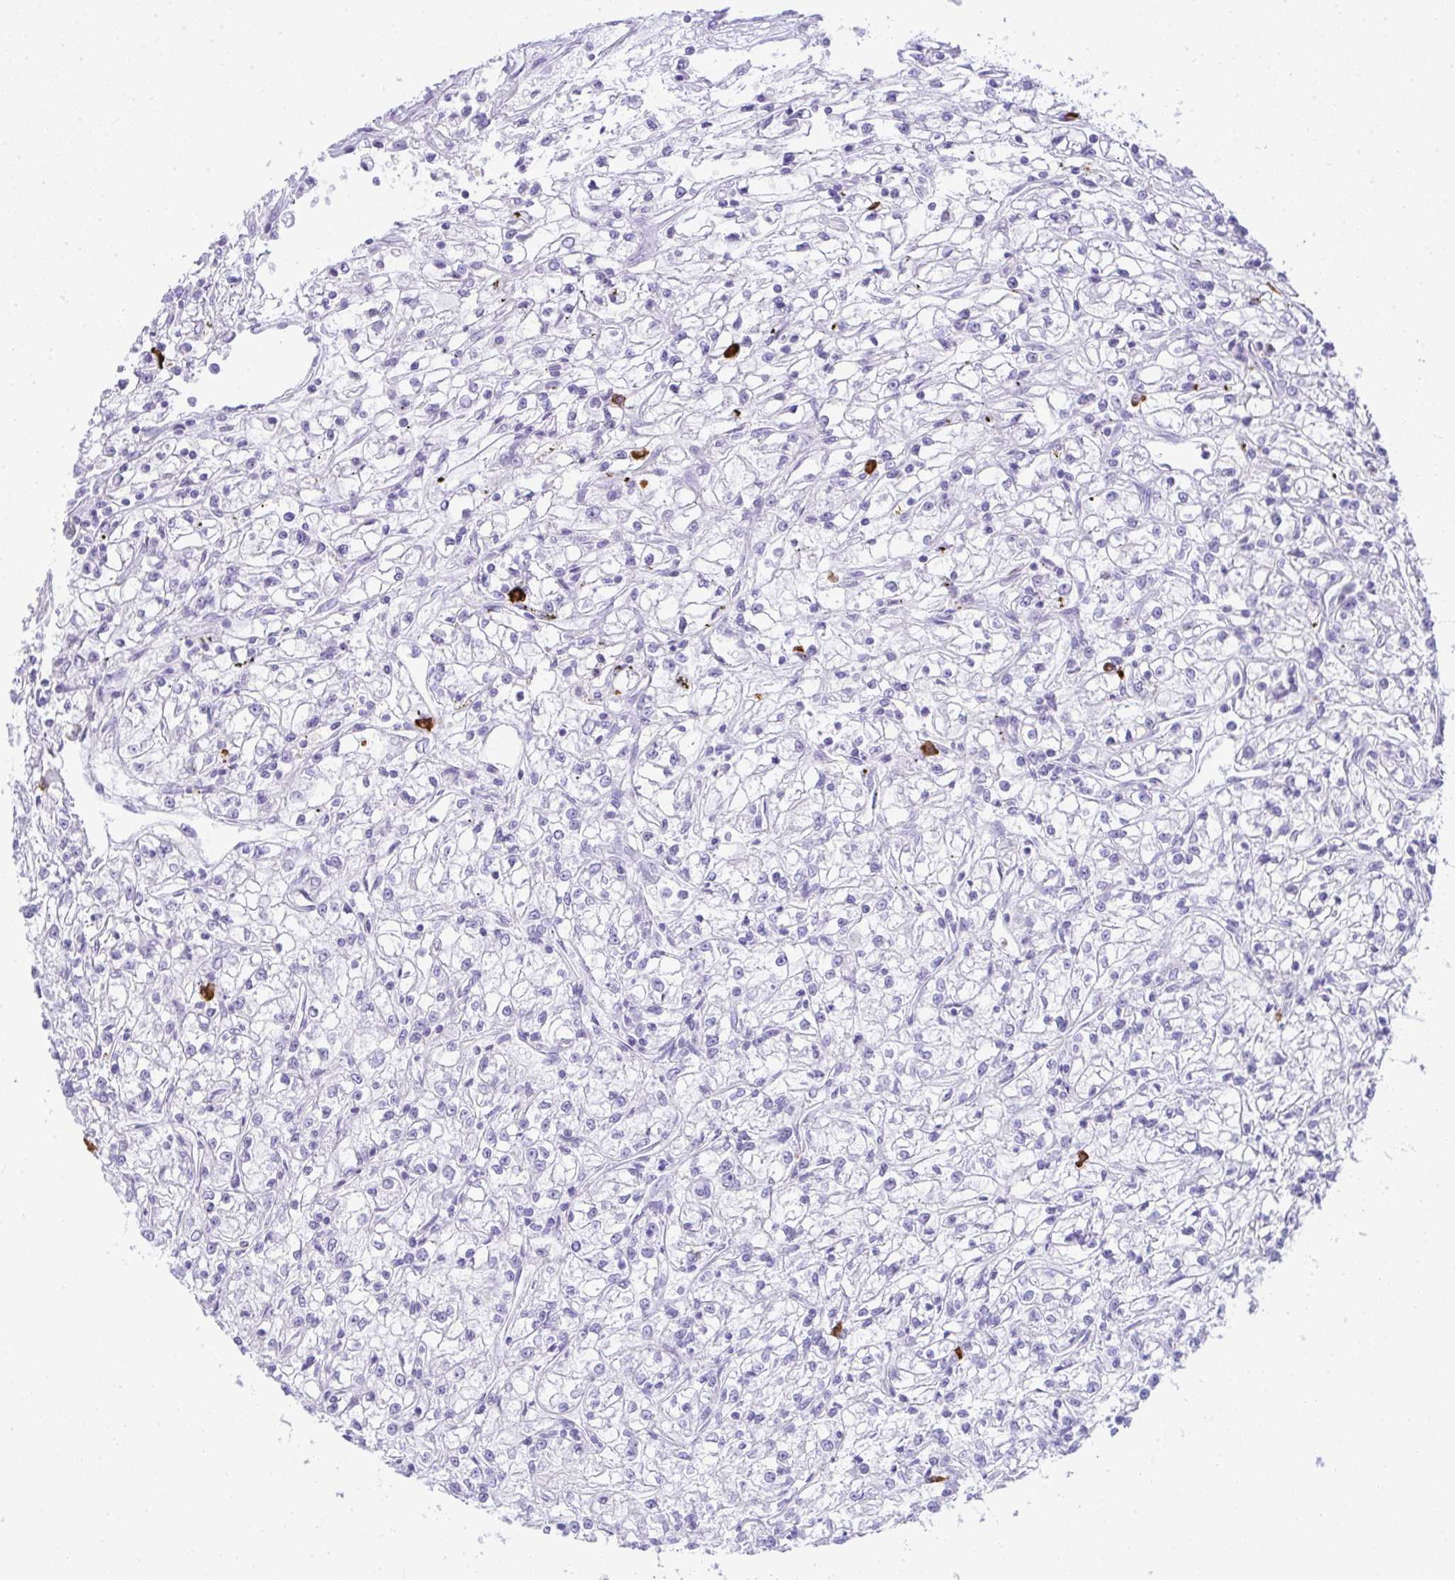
{"staining": {"intensity": "negative", "quantity": "none", "location": "none"}, "tissue": "renal cancer", "cell_type": "Tumor cells", "image_type": "cancer", "snomed": [{"axis": "morphology", "description": "Adenocarcinoma, NOS"}, {"axis": "topography", "description": "Kidney"}], "caption": "DAB (3,3'-diaminobenzidine) immunohistochemical staining of human renal cancer shows no significant positivity in tumor cells. (DAB IHC visualized using brightfield microscopy, high magnification).", "gene": "CDADC1", "patient": {"sex": "female", "age": 59}}